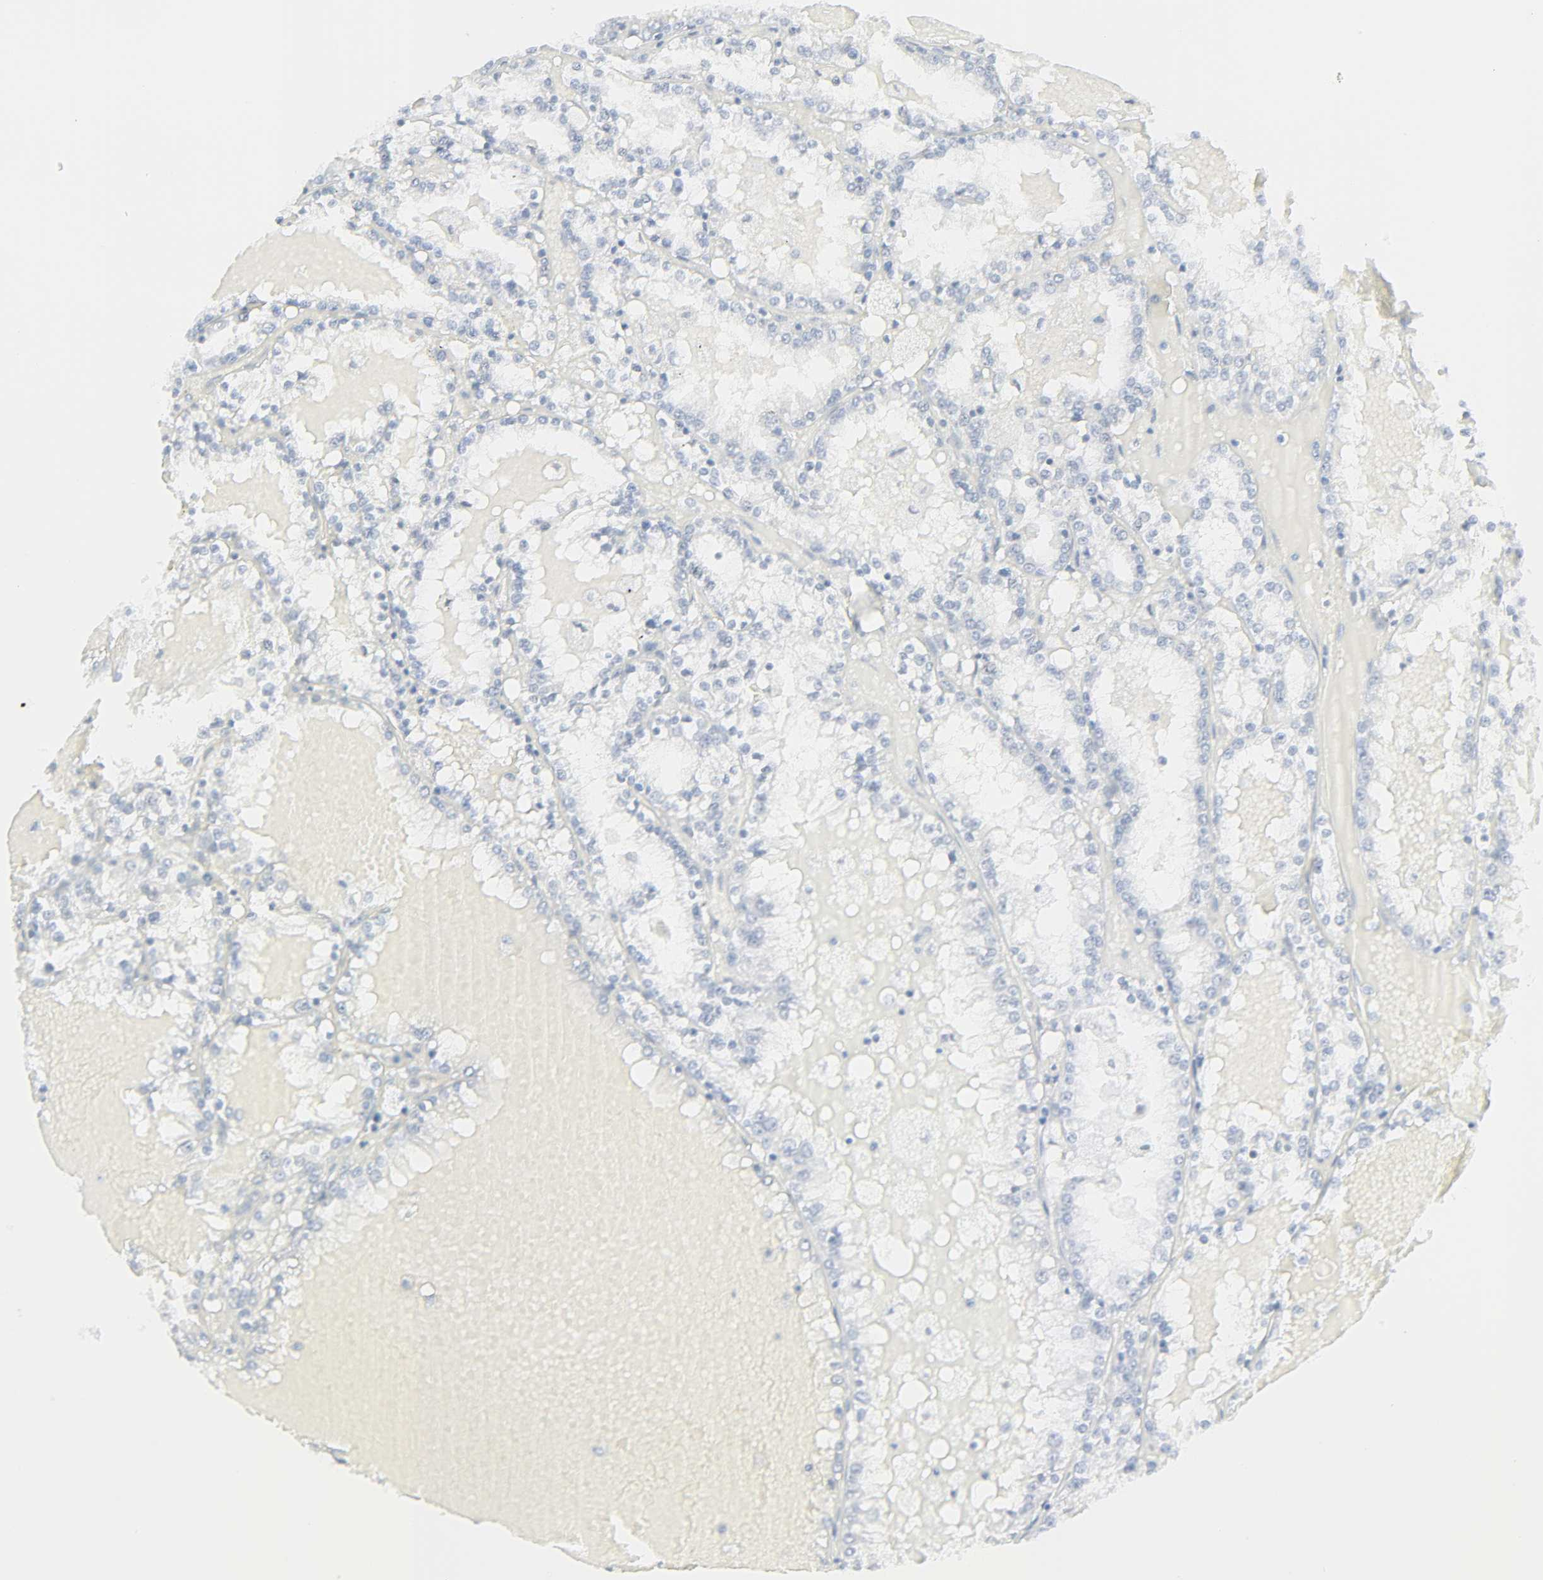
{"staining": {"intensity": "negative", "quantity": "none", "location": "none"}, "tissue": "renal cancer", "cell_type": "Tumor cells", "image_type": "cancer", "snomed": [{"axis": "morphology", "description": "Adenocarcinoma, NOS"}, {"axis": "topography", "description": "Kidney"}], "caption": "Renal adenocarcinoma was stained to show a protein in brown. There is no significant positivity in tumor cells.", "gene": "ZBTB16", "patient": {"sex": "female", "age": 56}}